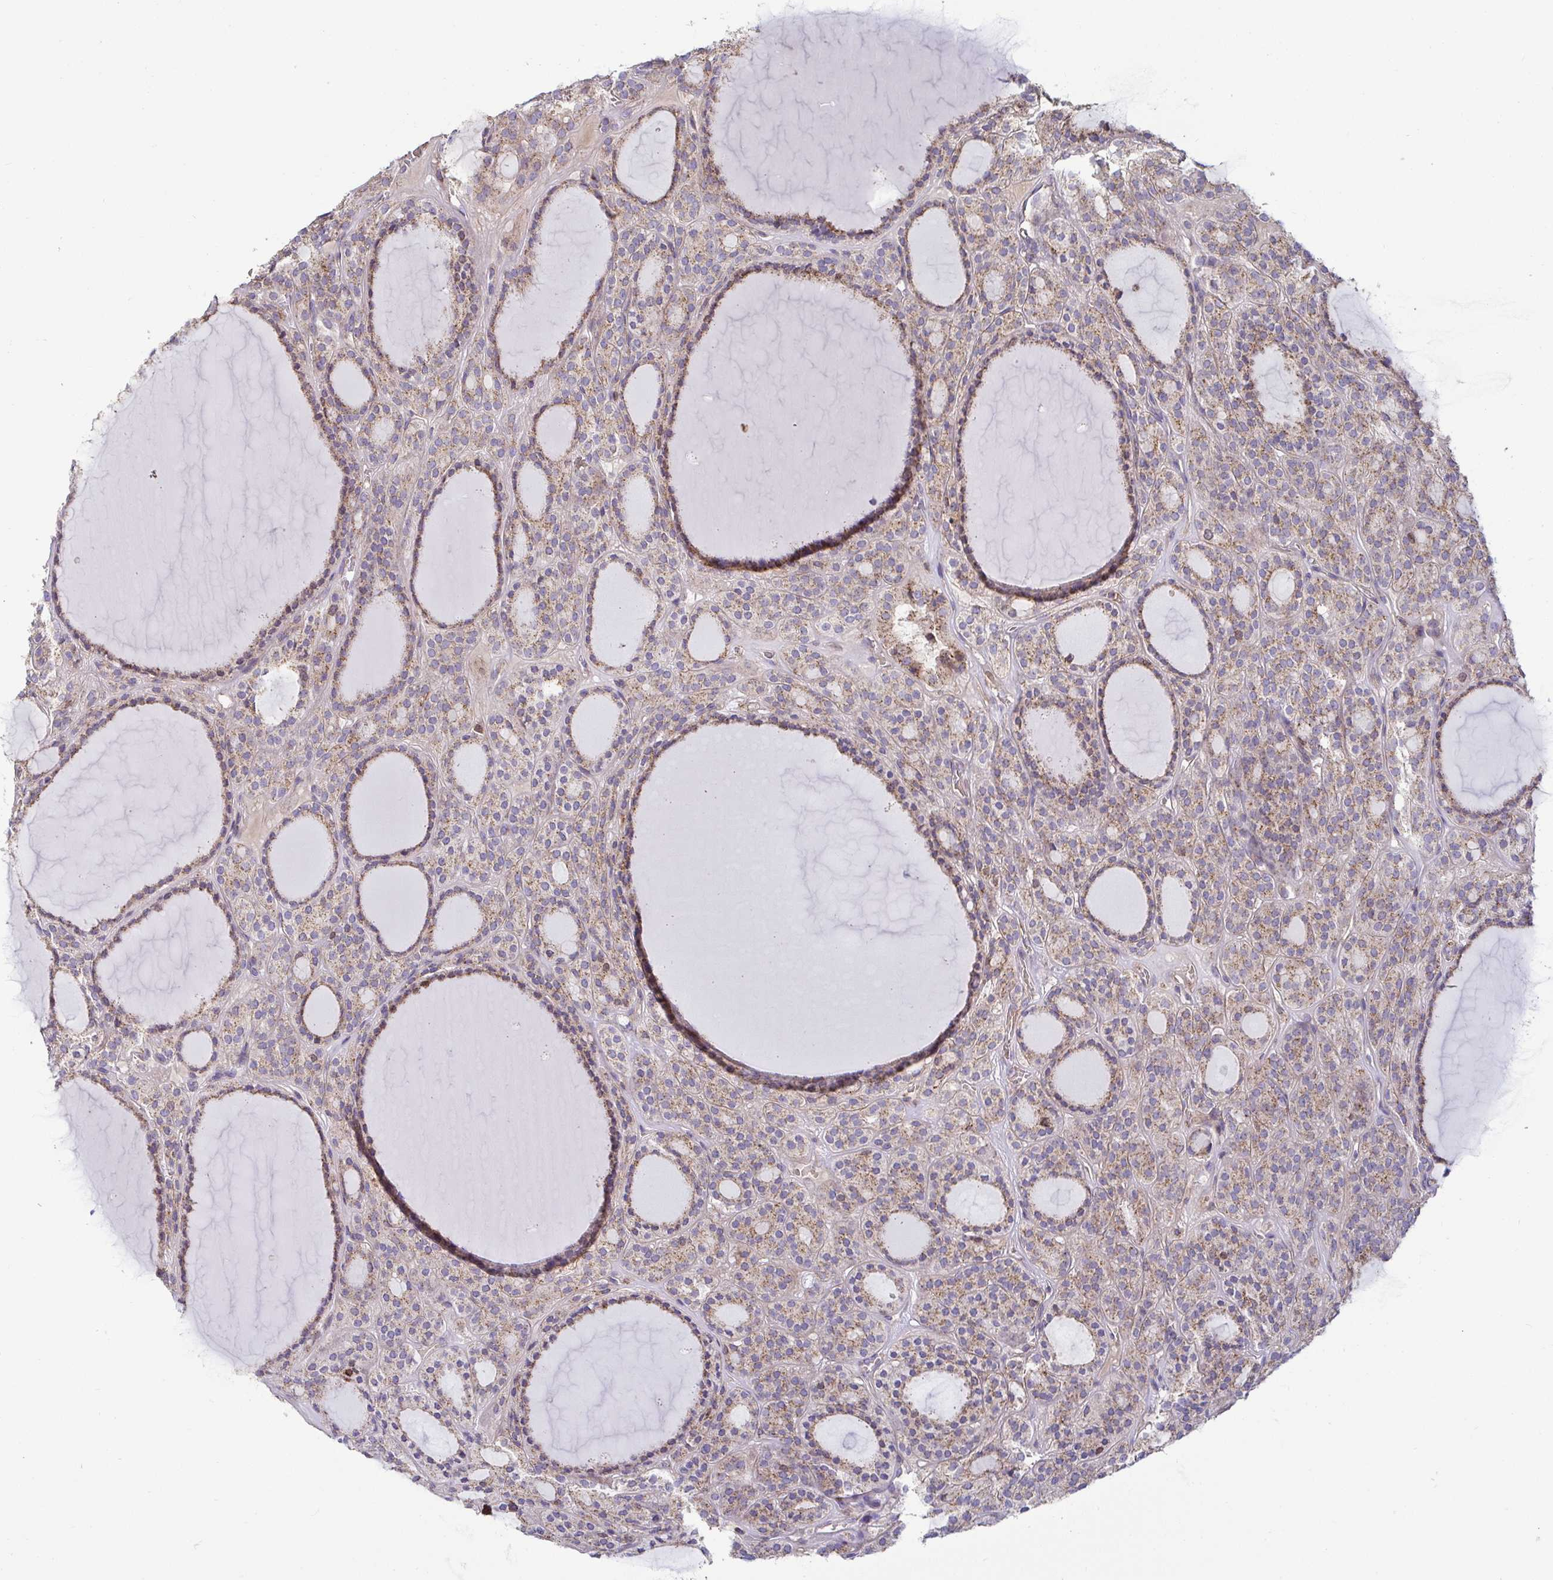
{"staining": {"intensity": "moderate", "quantity": ">75%", "location": "cytoplasmic/membranous"}, "tissue": "thyroid cancer", "cell_type": "Tumor cells", "image_type": "cancer", "snomed": [{"axis": "morphology", "description": "Follicular adenoma carcinoma, NOS"}, {"axis": "topography", "description": "Thyroid gland"}], "caption": "Thyroid cancer stained with a brown dye displays moderate cytoplasmic/membranous positive staining in about >75% of tumor cells.", "gene": "SPRY1", "patient": {"sex": "female", "age": 63}}